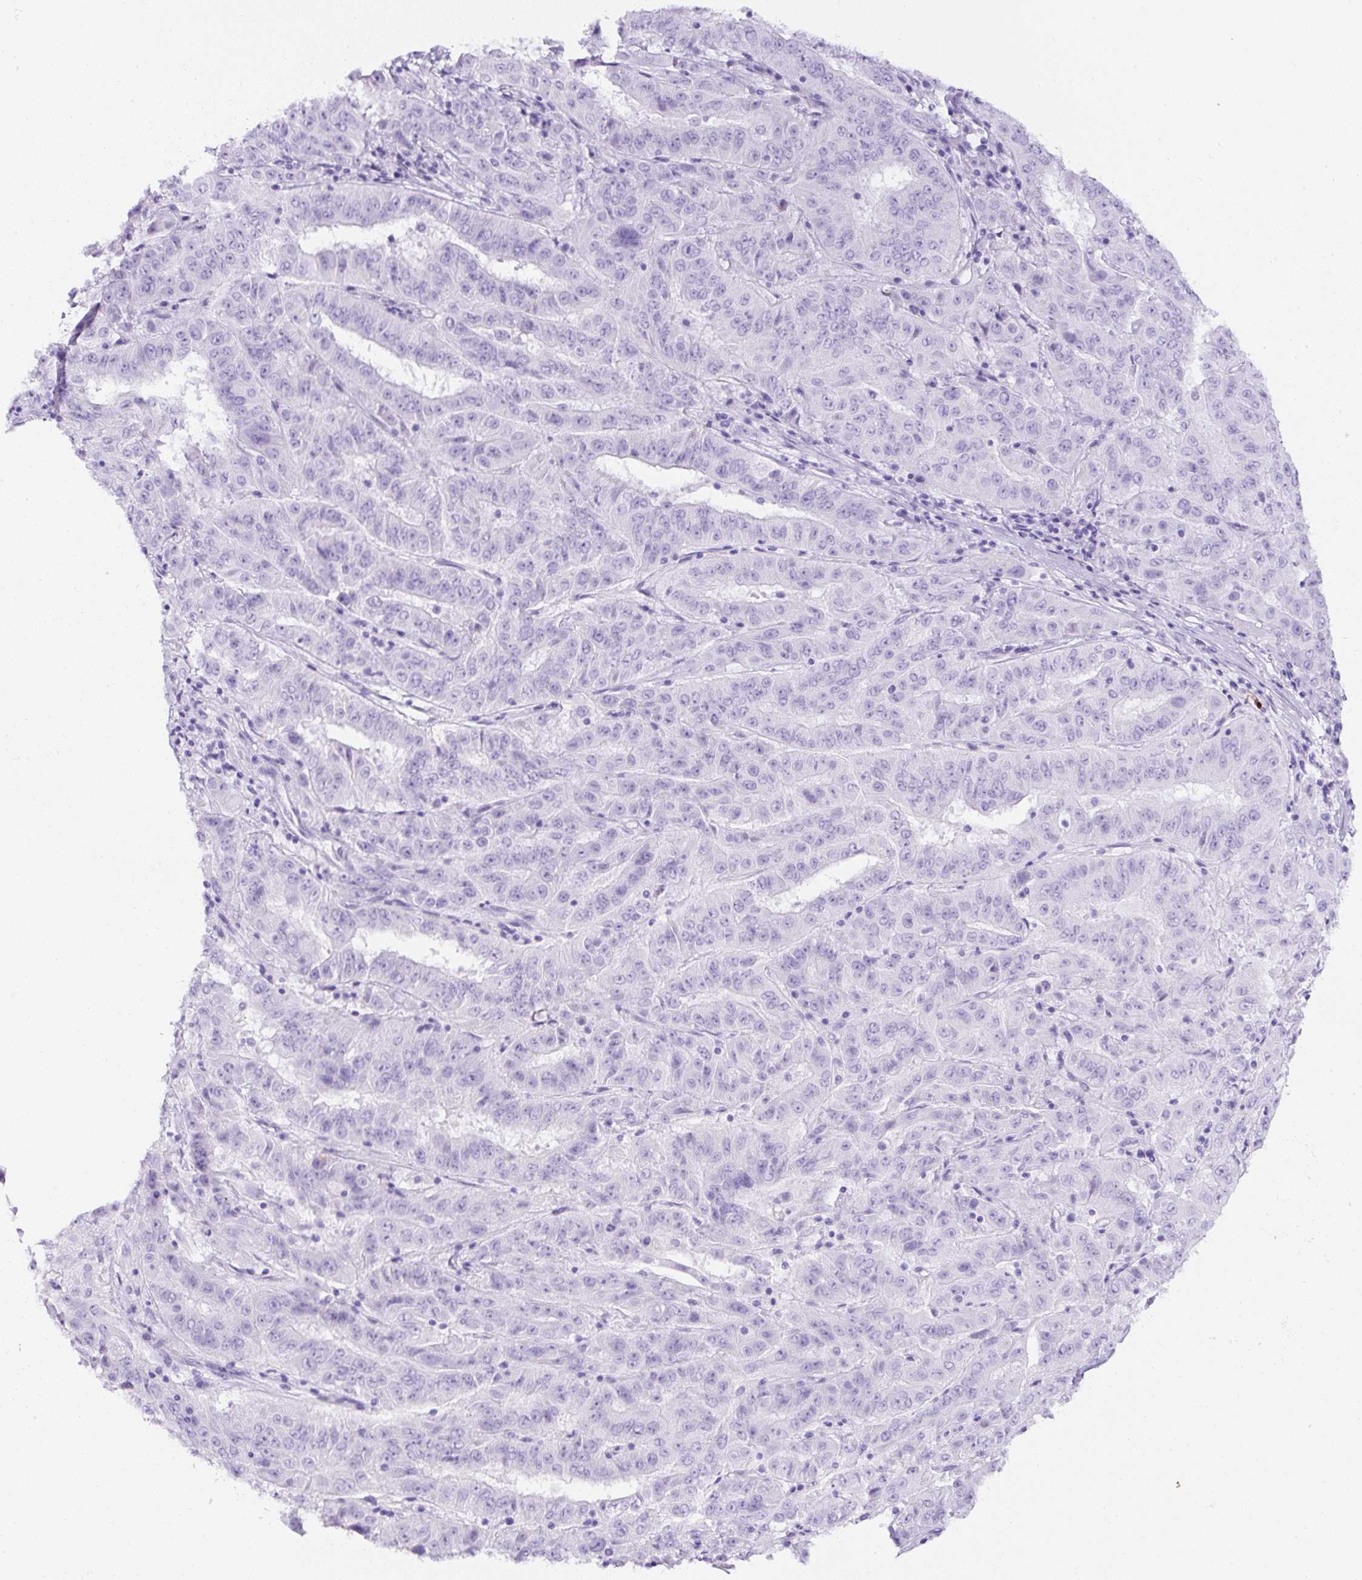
{"staining": {"intensity": "negative", "quantity": "none", "location": "none"}, "tissue": "pancreatic cancer", "cell_type": "Tumor cells", "image_type": "cancer", "snomed": [{"axis": "morphology", "description": "Adenocarcinoma, NOS"}, {"axis": "topography", "description": "Pancreas"}], "caption": "Tumor cells are negative for brown protein staining in pancreatic cancer (adenocarcinoma).", "gene": "TMEM200B", "patient": {"sex": "male", "age": 63}}